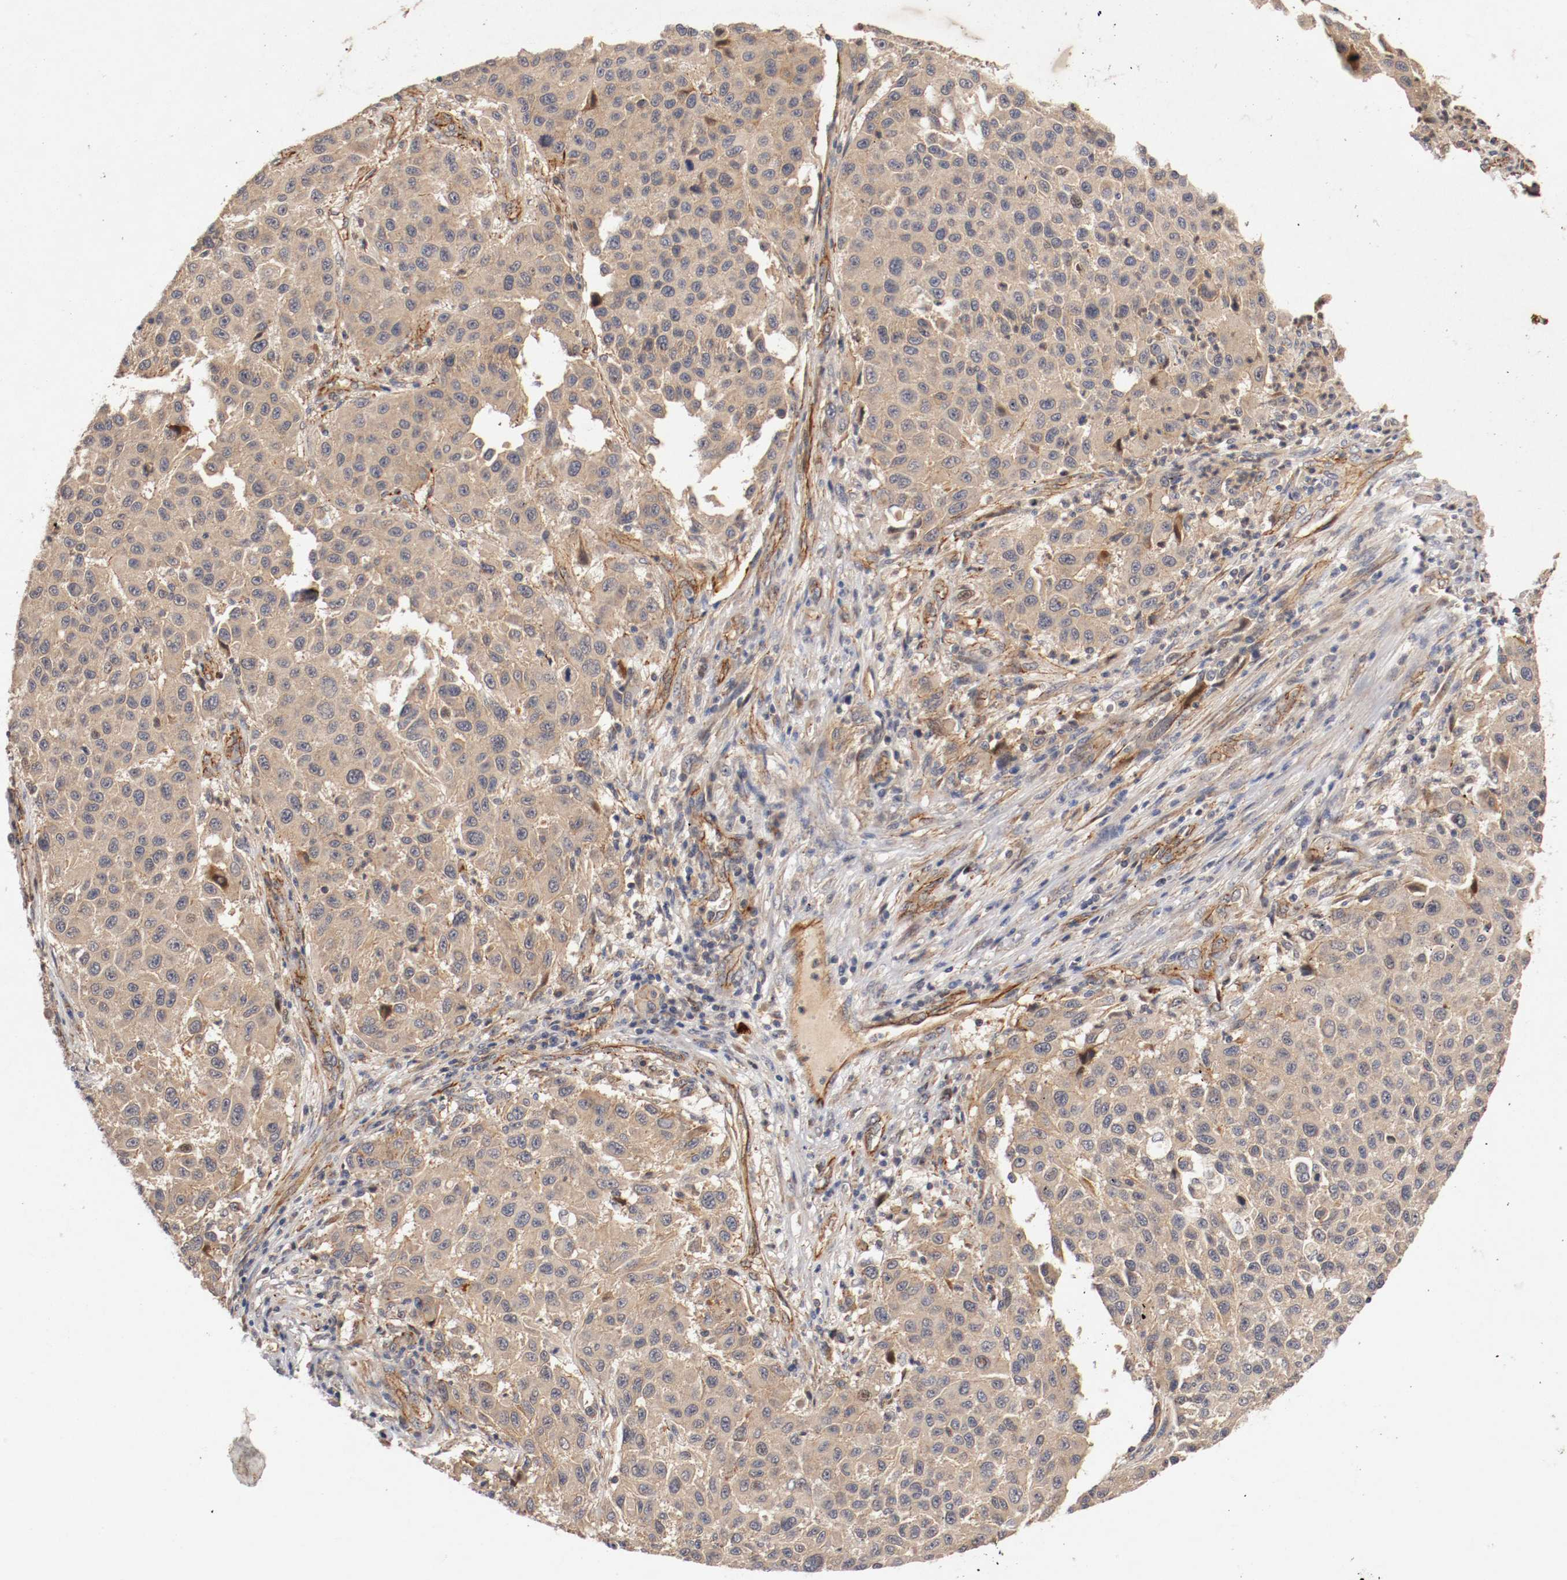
{"staining": {"intensity": "weak", "quantity": ">75%", "location": "cytoplasmic/membranous"}, "tissue": "melanoma", "cell_type": "Tumor cells", "image_type": "cancer", "snomed": [{"axis": "morphology", "description": "Malignant melanoma, Metastatic site"}, {"axis": "topography", "description": "Lymph node"}], "caption": "Immunohistochemistry staining of malignant melanoma (metastatic site), which displays low levels of weak cytoplasmic/membranous staining in approximately >75% of tumor cells indicating weak cytoplasmic/membranous protein expression. The staining was performed using DAB (3,3'-diaminobenzidine) (brown) for protein detection and nuclei were counterstained in hematoxylin (blue).", "gene": "TYK2", "patient": {"sex": "male", "age": 61}}